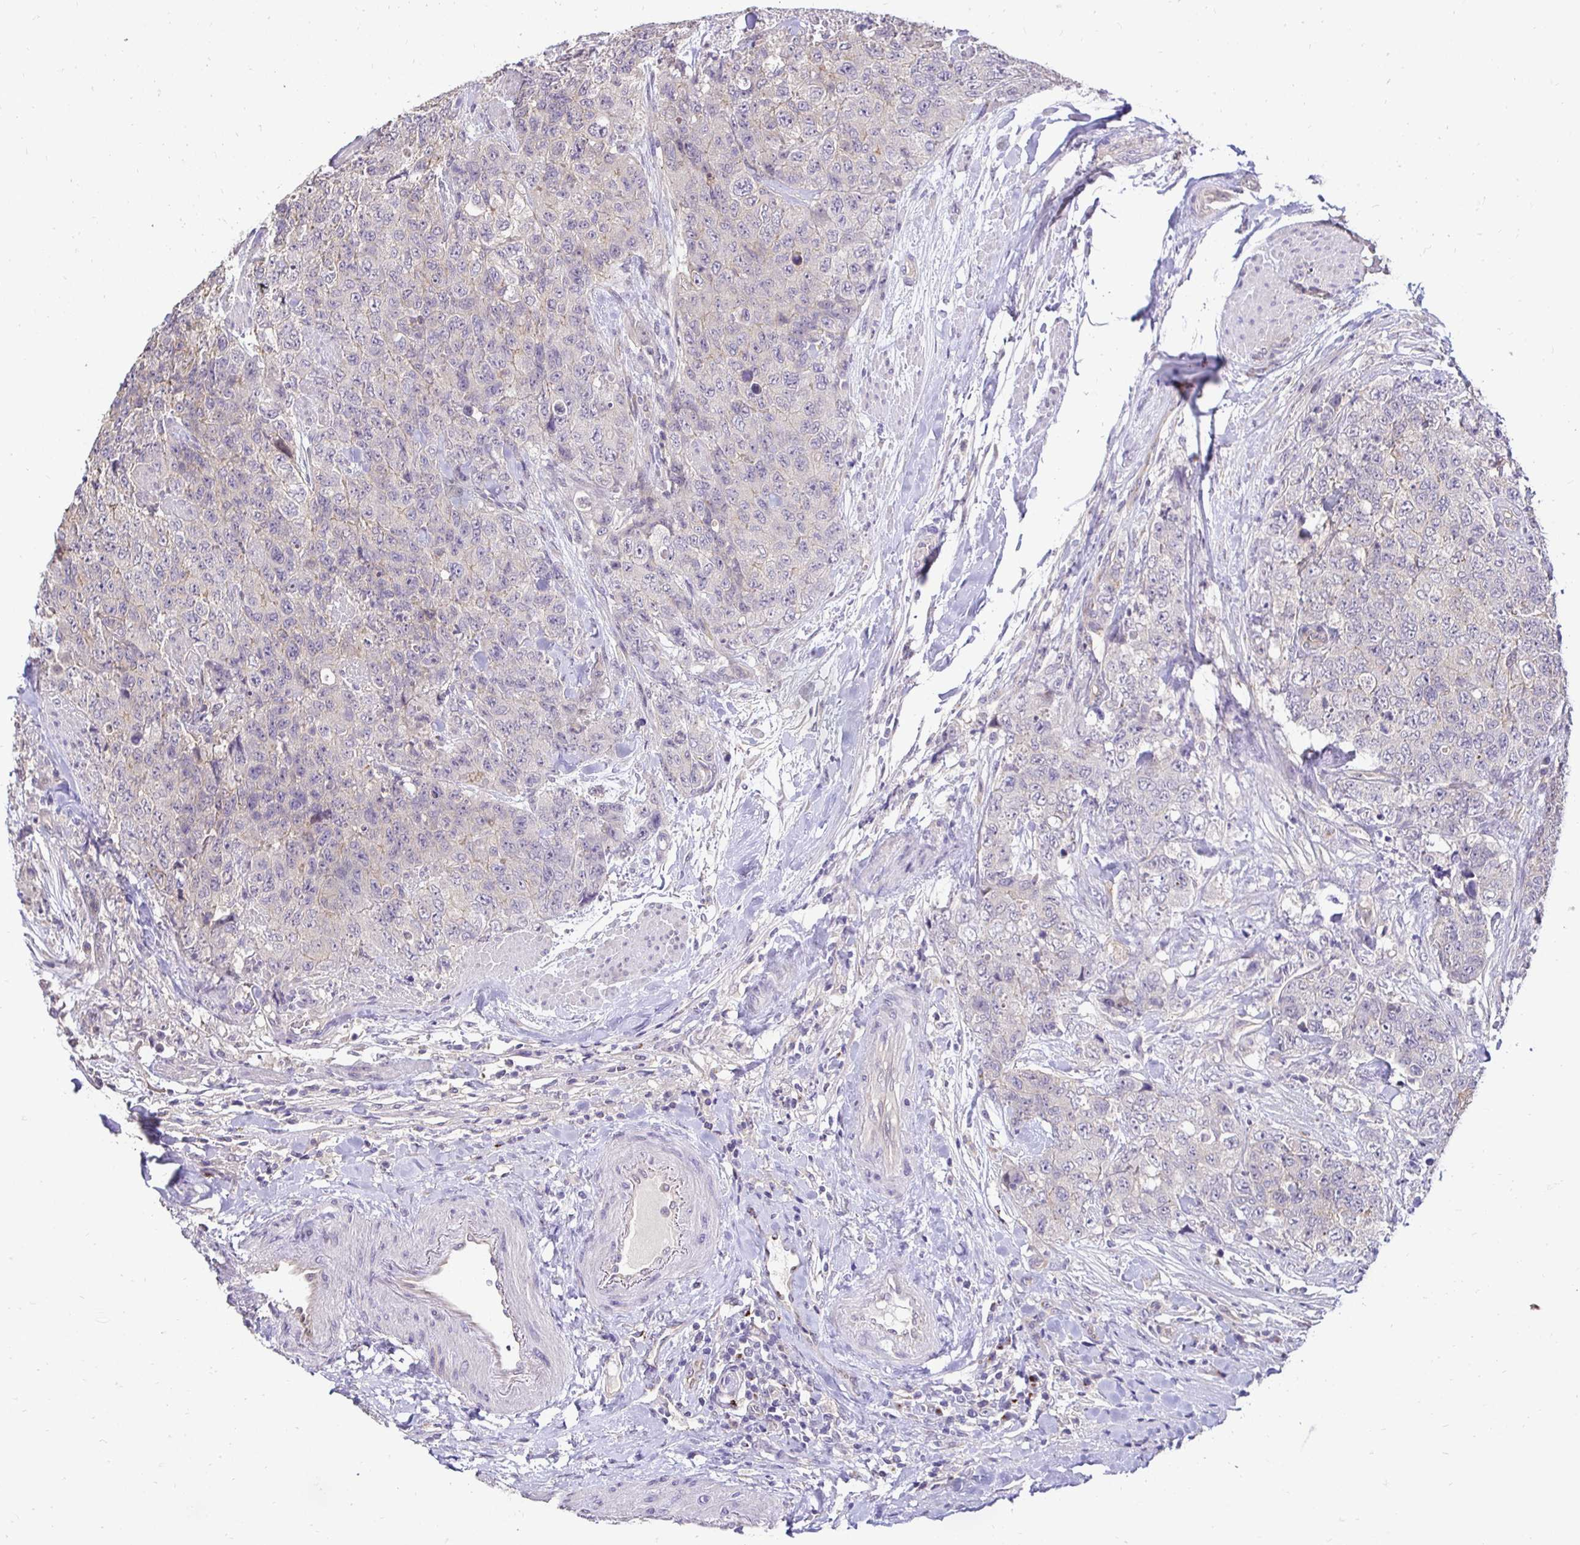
{"staining": {"intensity": "negative", "quantity": "none", "location": "none"}, "tissue": "urothelial cancer", "cell_type": "Tumor cells", "image_type": "cancer", "snomed": [{"axis": "morphology", "description": "Urothelial carcinoma, High grade"}, {"axis": "topography", "description": "Urinary bladder"}], "caption": "Tumor cells are negative for protein expression in human urothelial carcinoma (high-grade). (IHC, brightfield microscopy, high magnification).", "gene": "SLC9A1", "patient": {"sex": "female", "age": 78}}